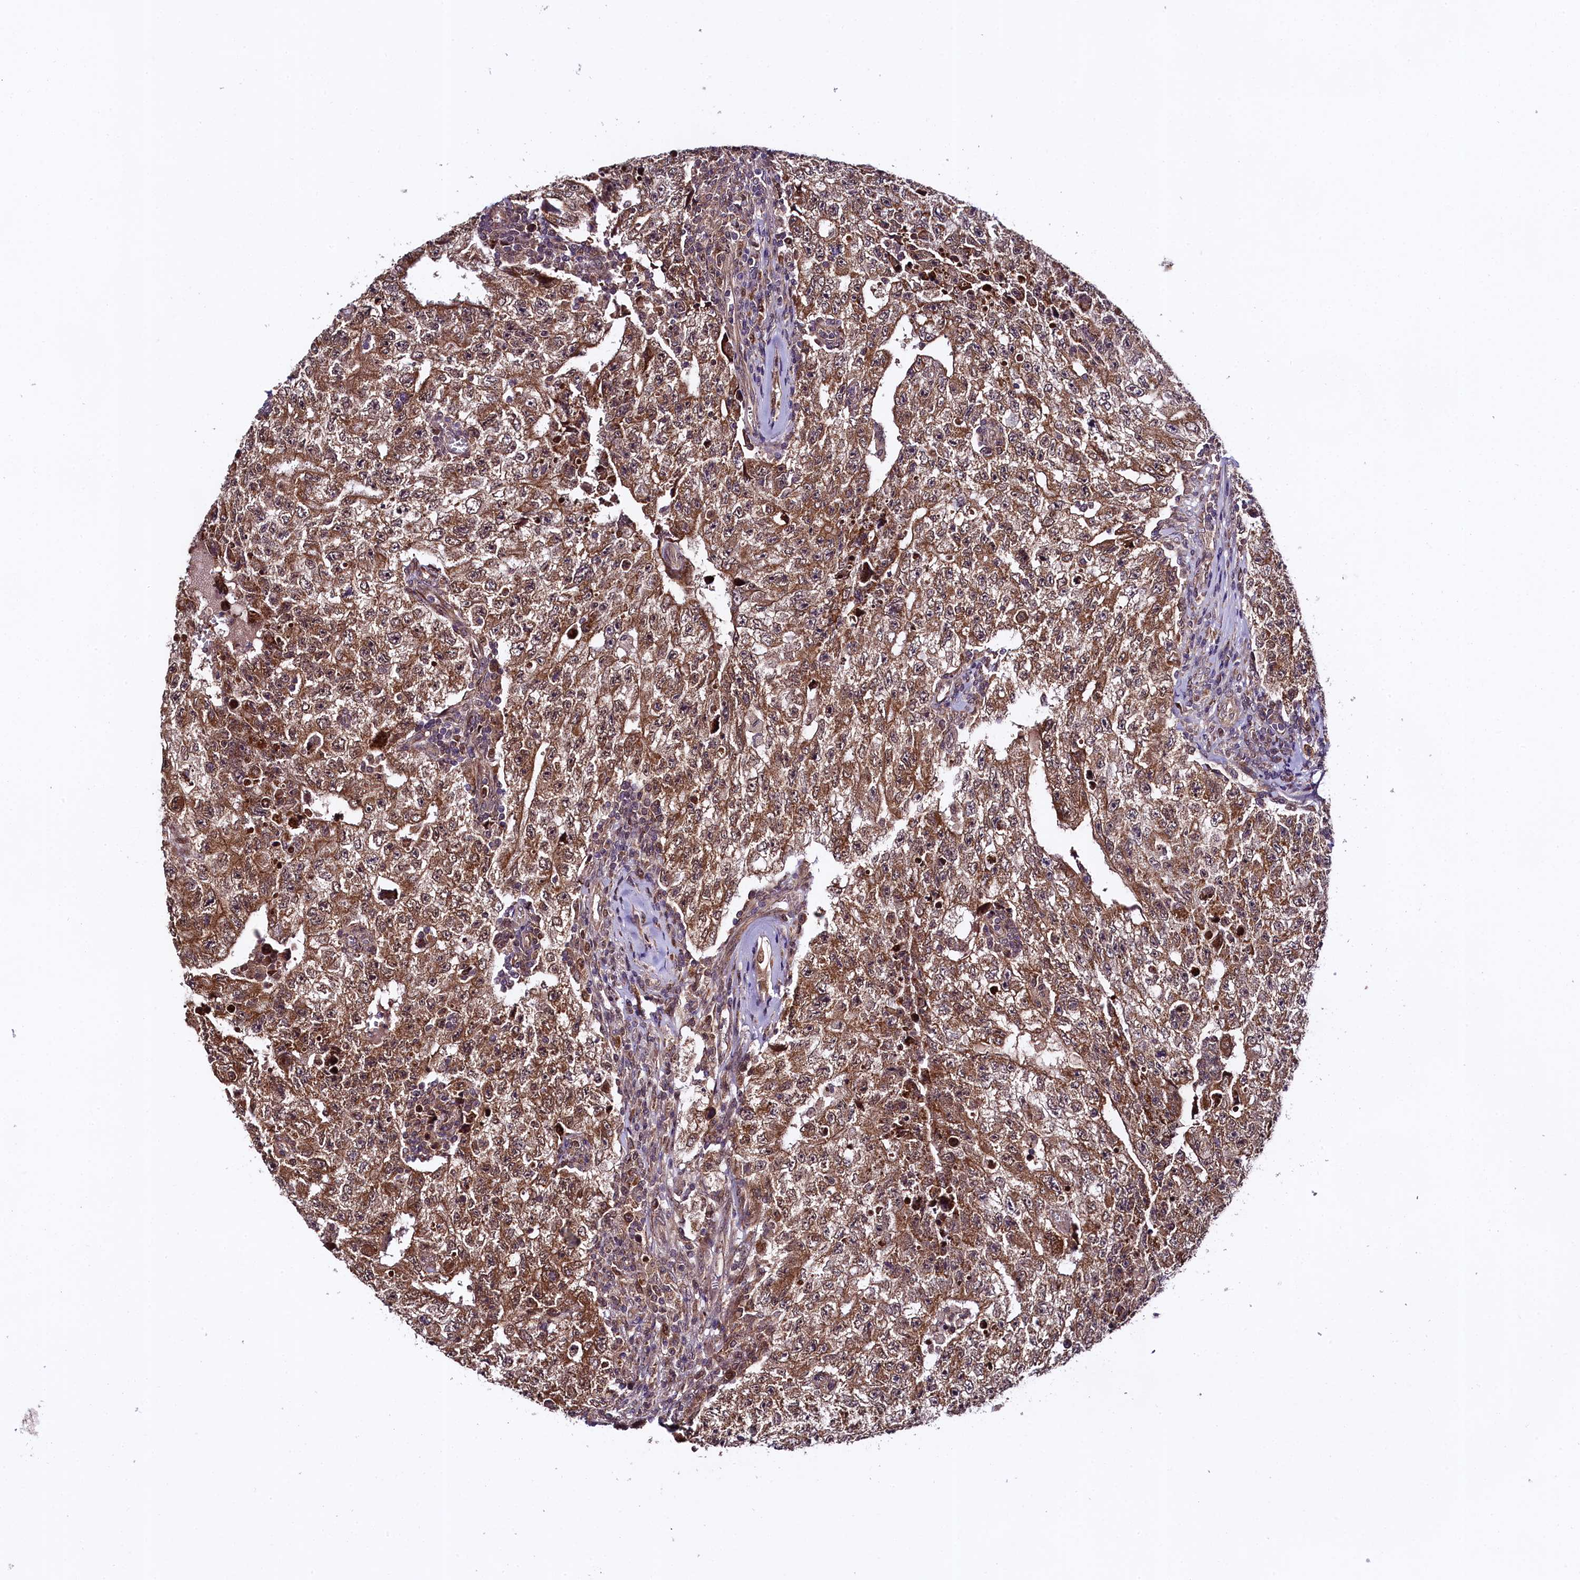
{"staining": {"intensity": "moderate", "quantity": ">75%", "location": "cytoplasmic/membranous"}, "tissue": "testis cancer", "cell_type": "Tumor cells", "image_type": "cancer", "snomed": [{"axis": "morphology", "description": "Carcinoma, Embryonal, NOS"}, {"axis": "topography", "description": "Testis"}], "caption": "Immunohistochemistry (IHC) image of testis cancer stained for a protein (brown), which exhibits medium levels of moderate cytoplasmic/membranous expression in about >75% of tumor cells.", "gene": "DOHH", "patient": {"sex": "male", "age": 17}}